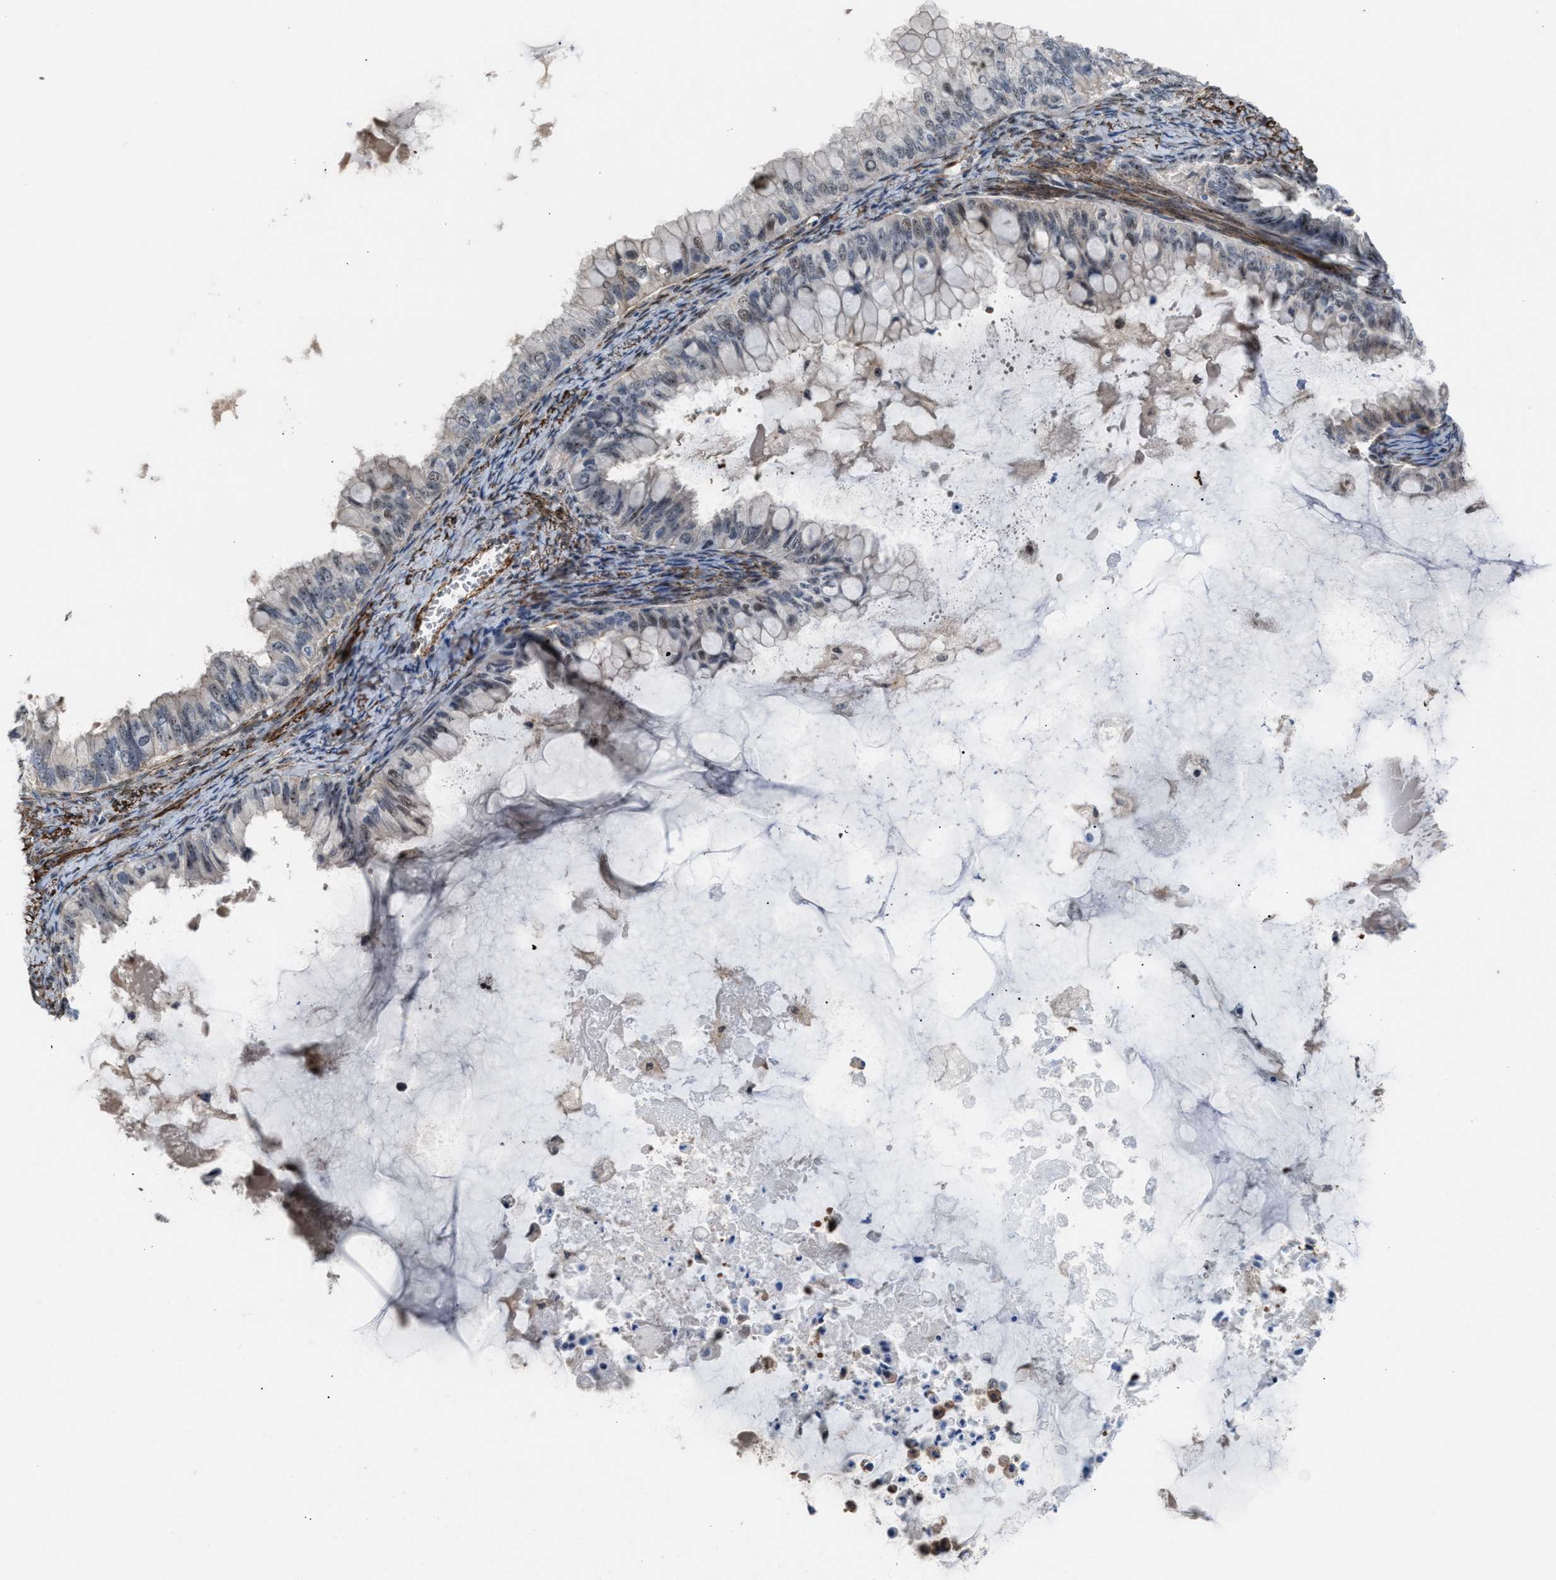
{"staining": {"intensity": "weak", "quantity": "<25%", "location": "nuclear"}, "tissue": "ovarian cancer", "cell_type": "Tumor cells", "image_type": "cancer", "snomed": [{"axis": "morphology", "description": "Cystadenocarcinoma, mucinous, NOS"}, {"axis": "topography", "description": "Ovary"}], "caption": "Immunohistochemical staining of mucinous cystadenocarcinoma (ovarian) shows no significant expression in tumor cells.", "gene": "NQO2", "patient": {"sex": "female", "age": 80}}